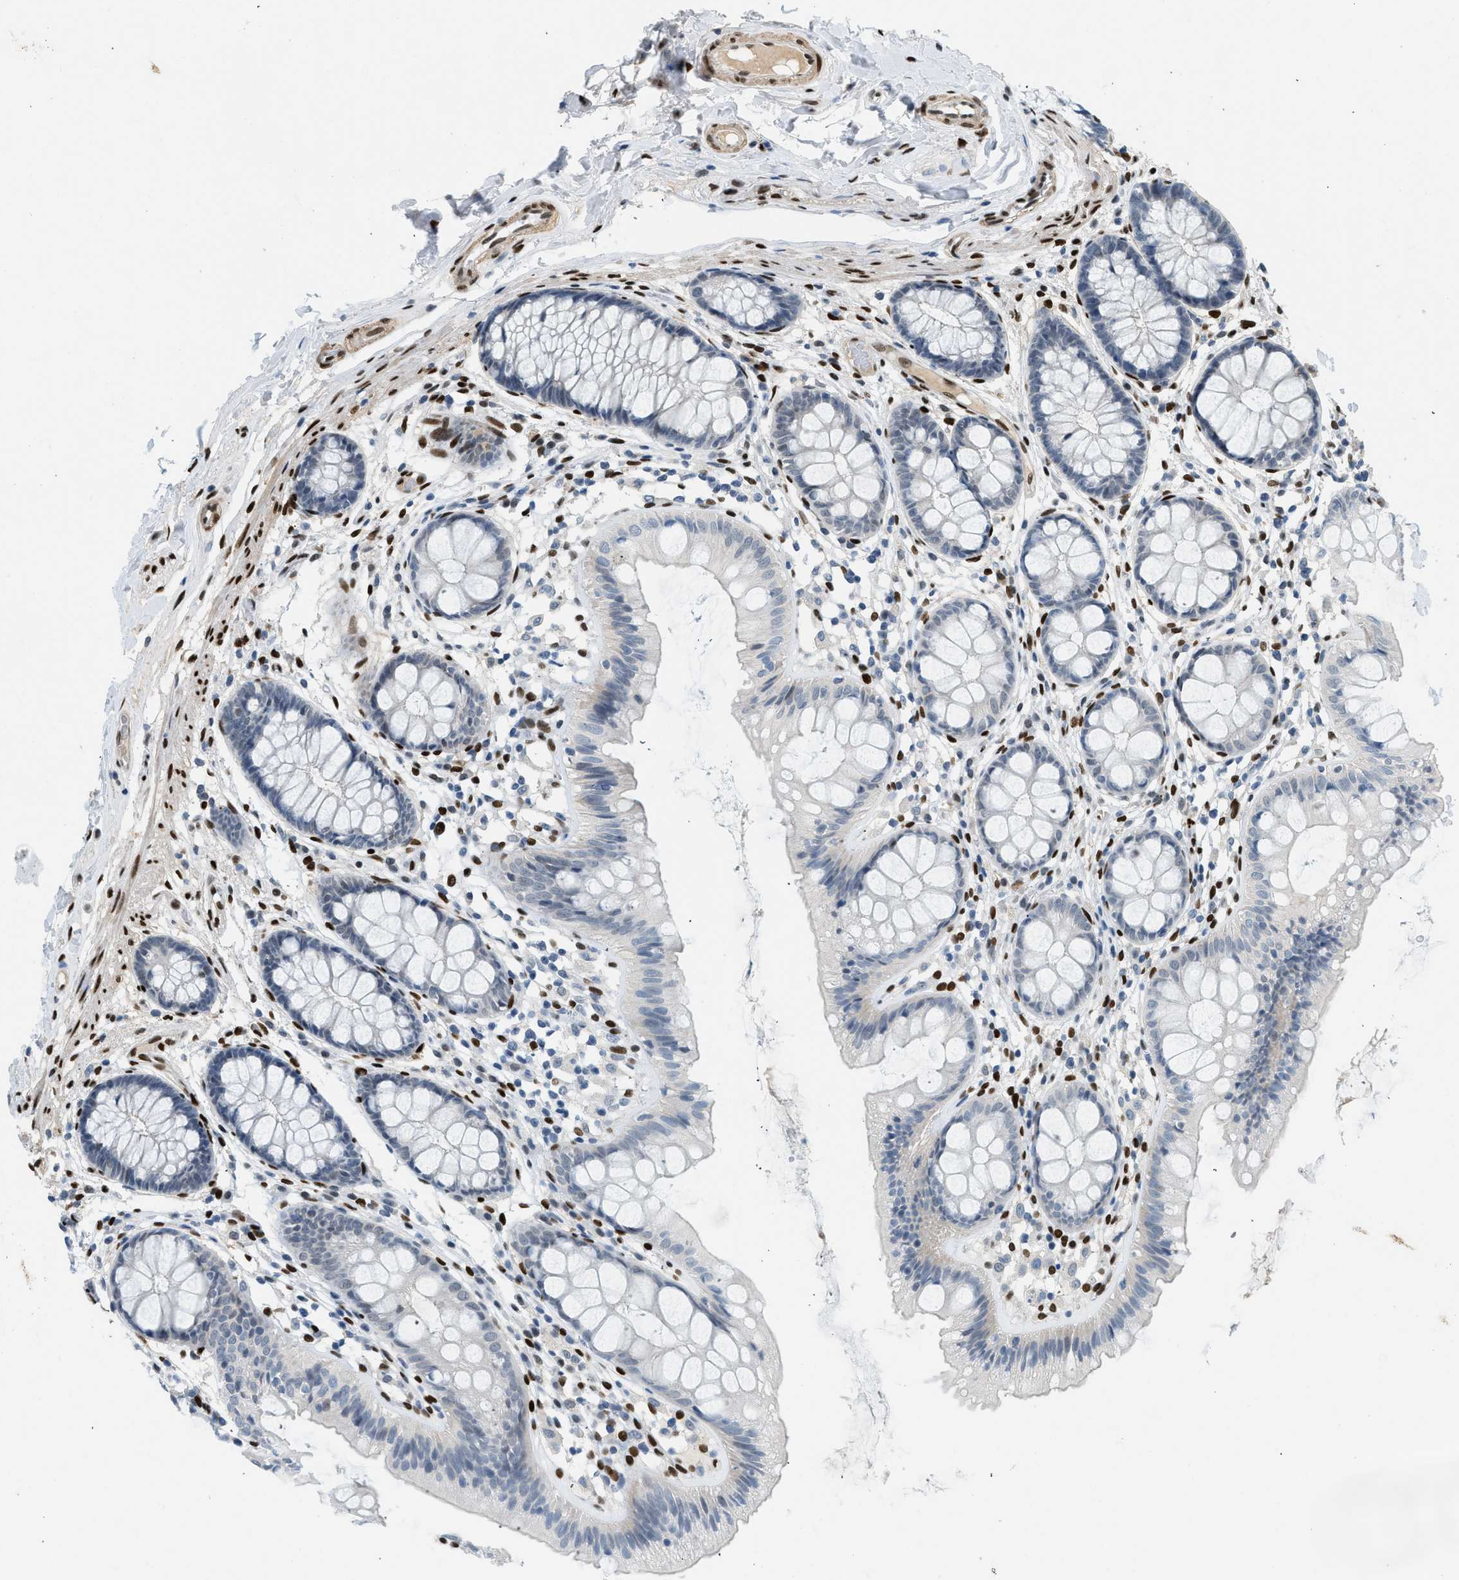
{"staining": {"intensity": "strong", "quantity": ">75%", "location": "nuclear"}, "tissue": "colon", "cell_type": "Endothelial cells", "image_type": "normal", "snomed": [{"axis": "morphology", "description": "Normal tissue, NOS"}, {"axis": "topography", "description": "Colon"}], "caption": "Strong nuclear staining is present in approximately >75% of endothelial cells in benign colon.", "gene": "ZBTB20", "patient": {"sex": "female", "age": 56}}